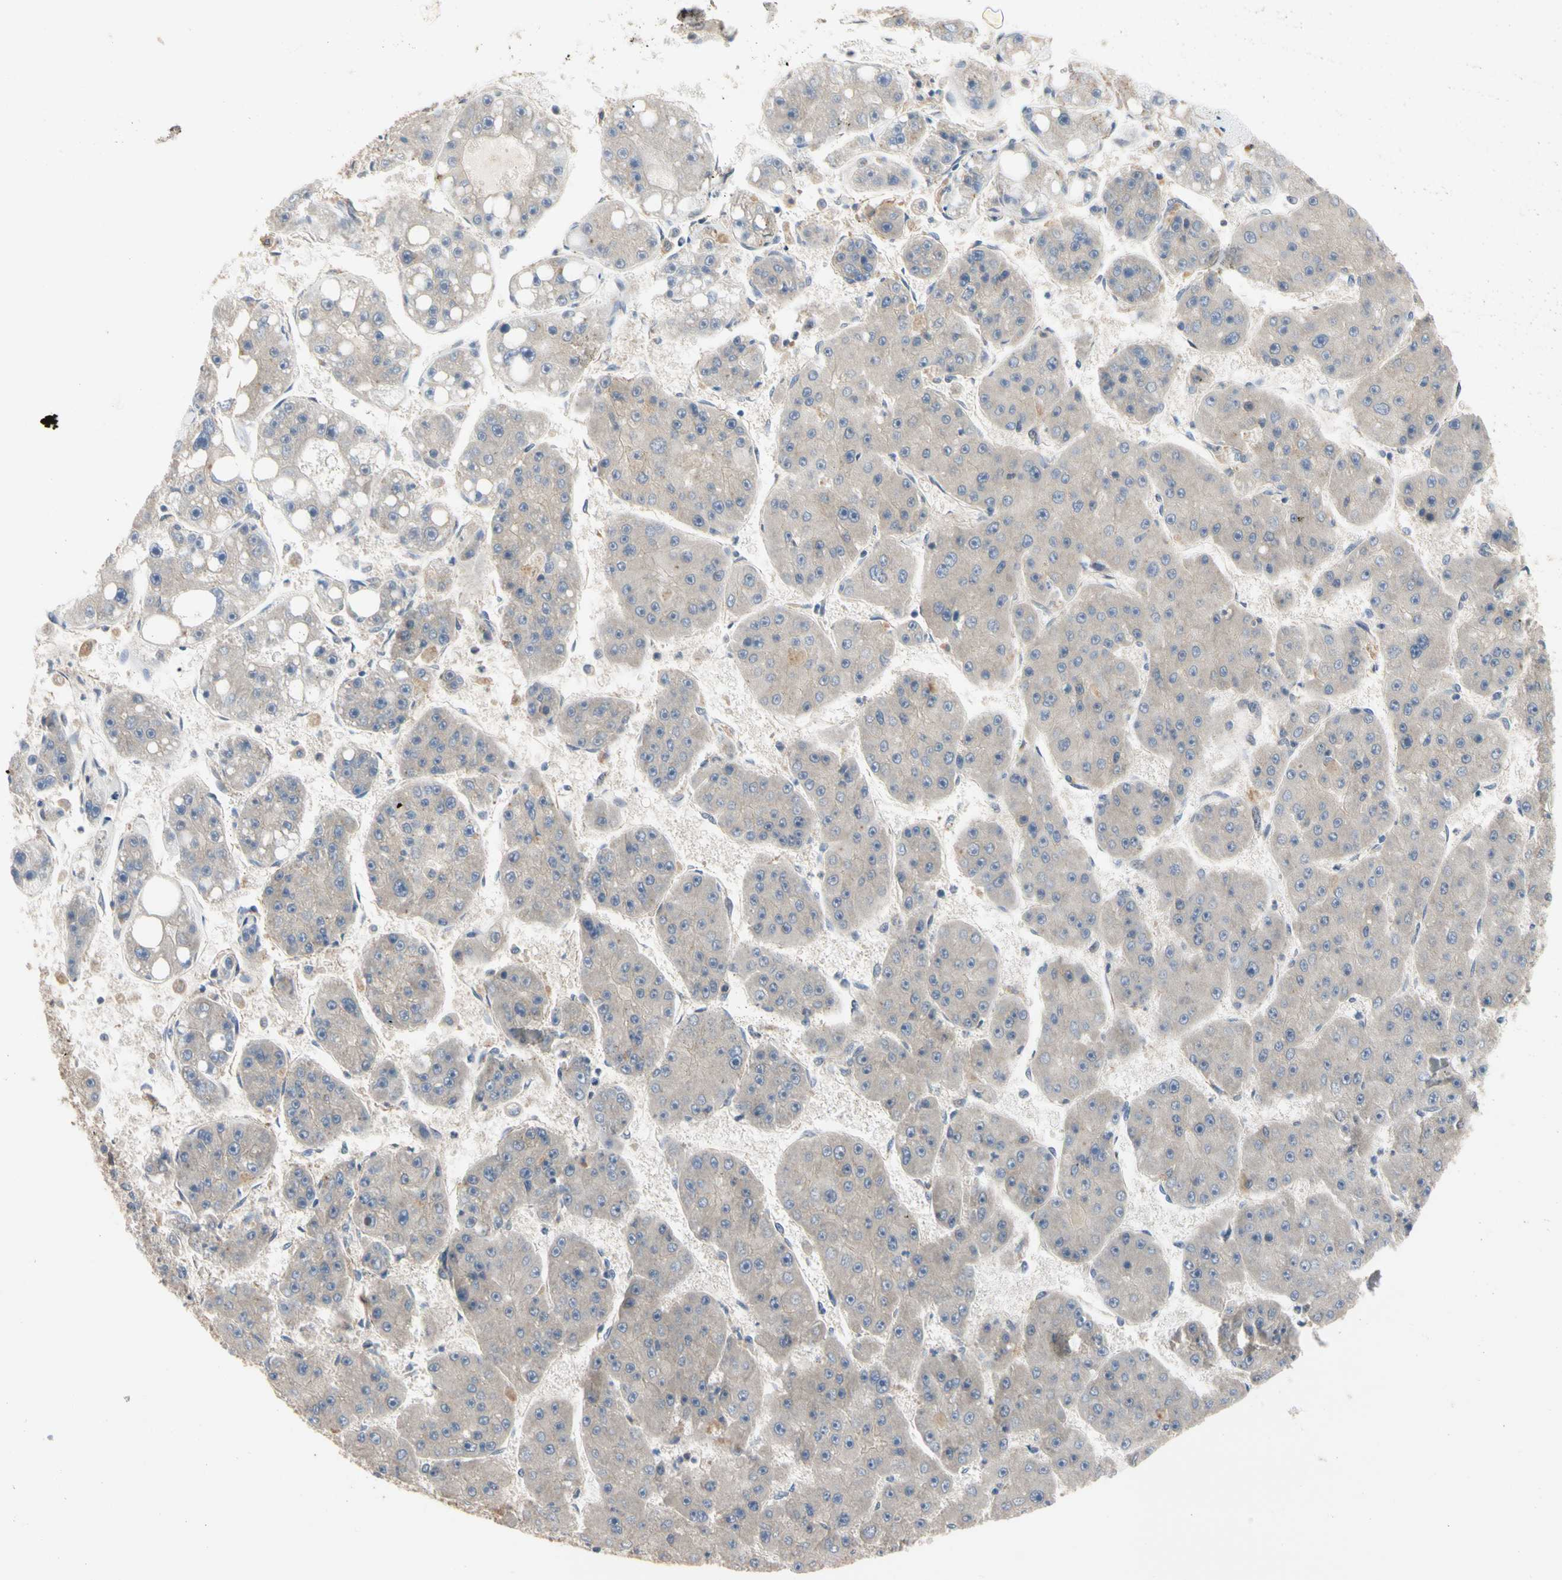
{"staining": {"intensity": "weak", "quantity": ">75%", "location": "cytoplasmic/membranous"}, "tissue": "liver cancer", "cell_type": "Tumor cells", "image_type": "cancer", "snomed": [{"axis": "morphology", "description": "Carcinoma, Hepatocellular, NOS"}, {"axis": "topography", "description": "Liver"}], "caption": "A micrograph of liver cancer stained for a protein reveals weak cytoplasmic/membranous brown staining in tumor cells.", "gene": "DPP8", "patient": {"sex": "female", "age": 61}}